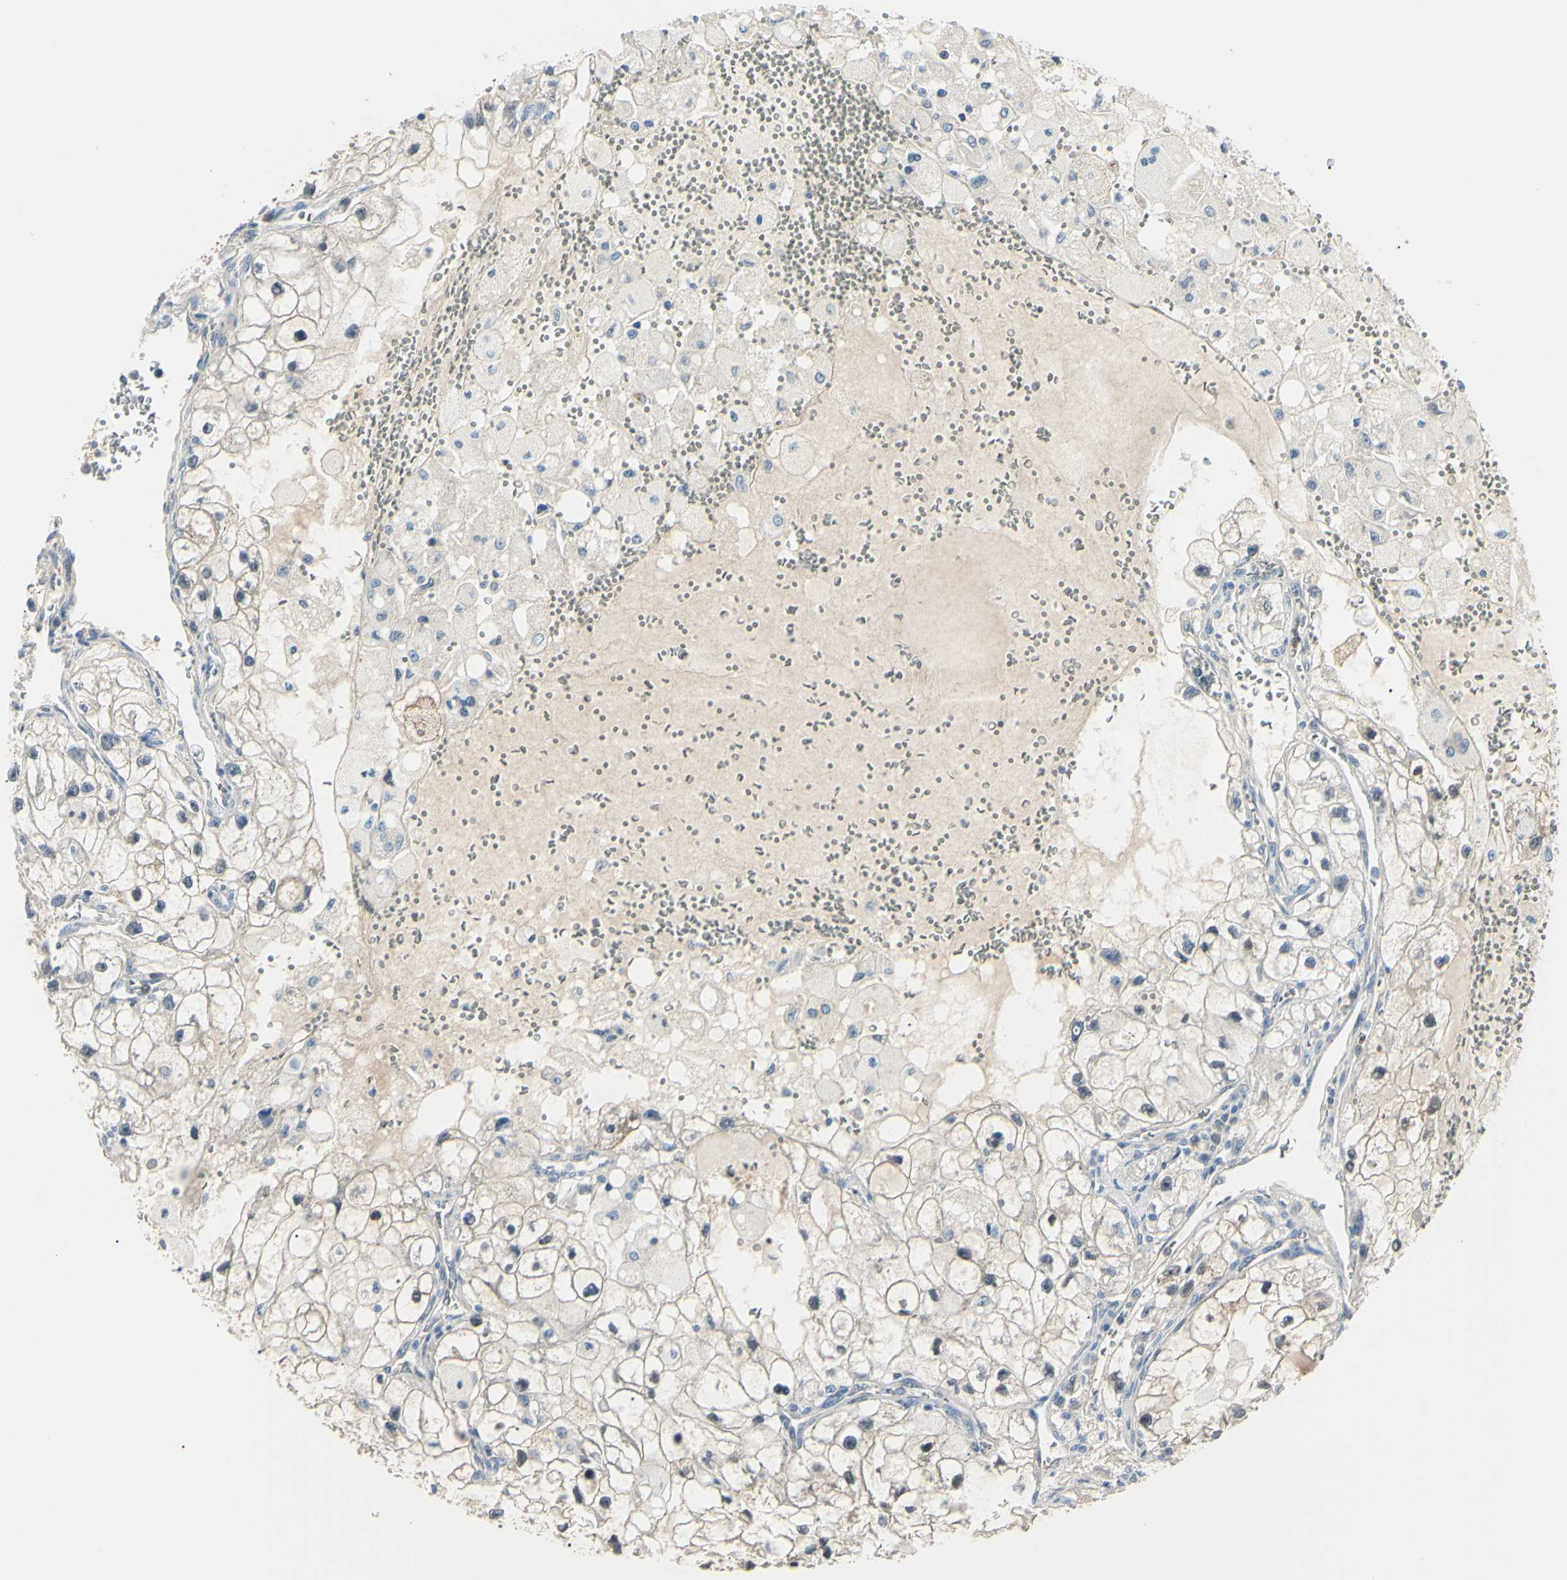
{"staining": {"intensity": "negative", "quantity": "none", "location": "none"}, "tissue": "renal cancer", "cell_type": "Tumor cells", "image_type": "cancer", "snomed": [{"axis": "morphology", "description": "Adenocarcinoma, NOS"}, {"axis": "topography", "description": "Kidney"}], "caption": "Tumor cells show no significant protein expression in renal cancer (adenocarcinoma).", "gene": "AKR1C3", "patient": {"sex": "female", "age": 70}}